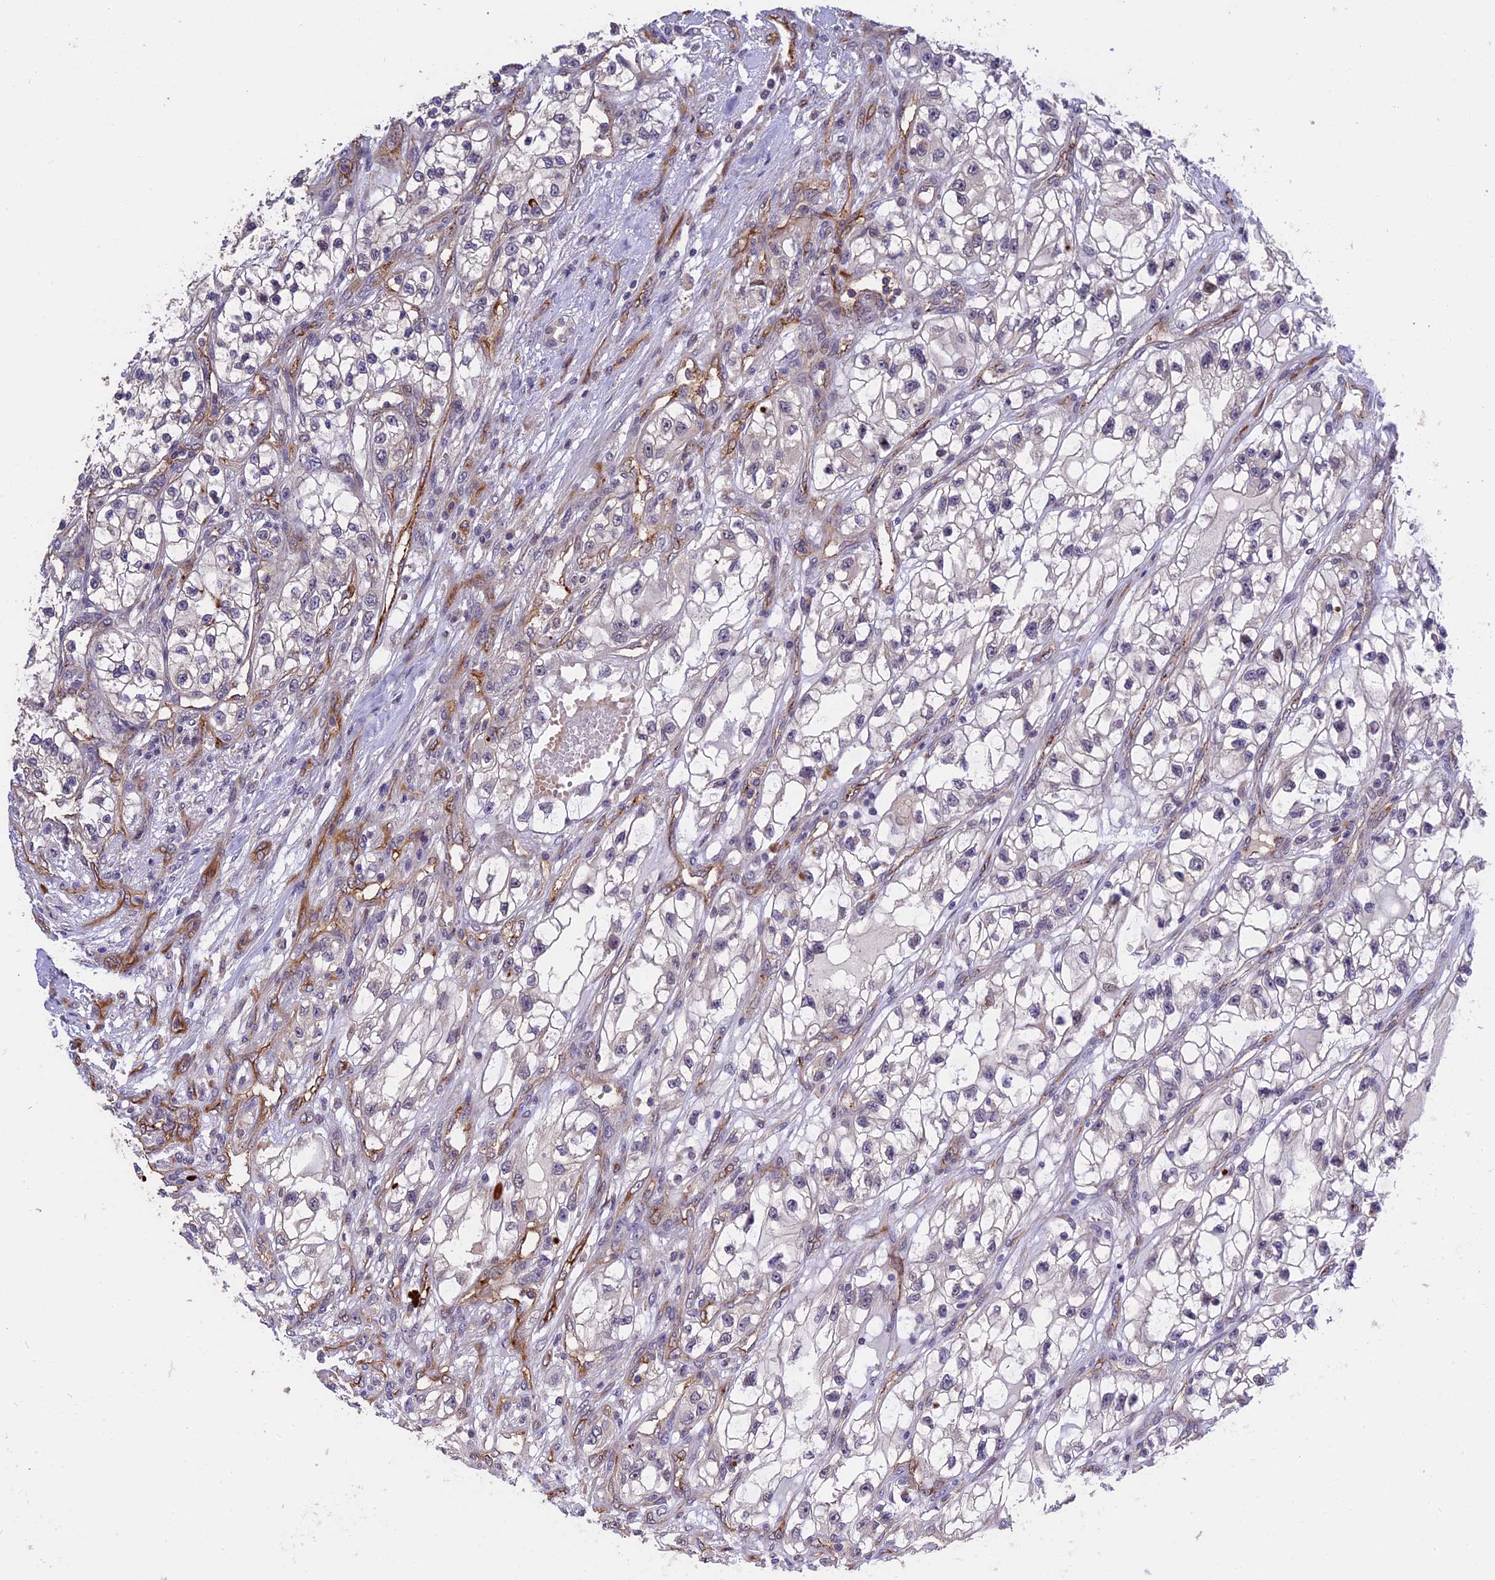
{"staining": {"intensity": "negative", "quantity": "none", "location": "none"}, "tissue": "renal cancer", "cell_type": "Tumor cells", "image_type": "cancer", "snomed": [{"axis": "morphology", "description": "Adenocarcinoma, NOS"}, {"axis": "topography", "description": "Kidney"}], "caption": "An immunohistochemistry image of adenocarcinoma (renal) is shown. There is no staining in tumor cells of adenocarcinoma (renal). (DAB immunohistochemistry (IHC) visualized using brightfield microscopy, high magnification).", "gene": "MFSD2A", "patient": {"sex": "female", "age": 57}}